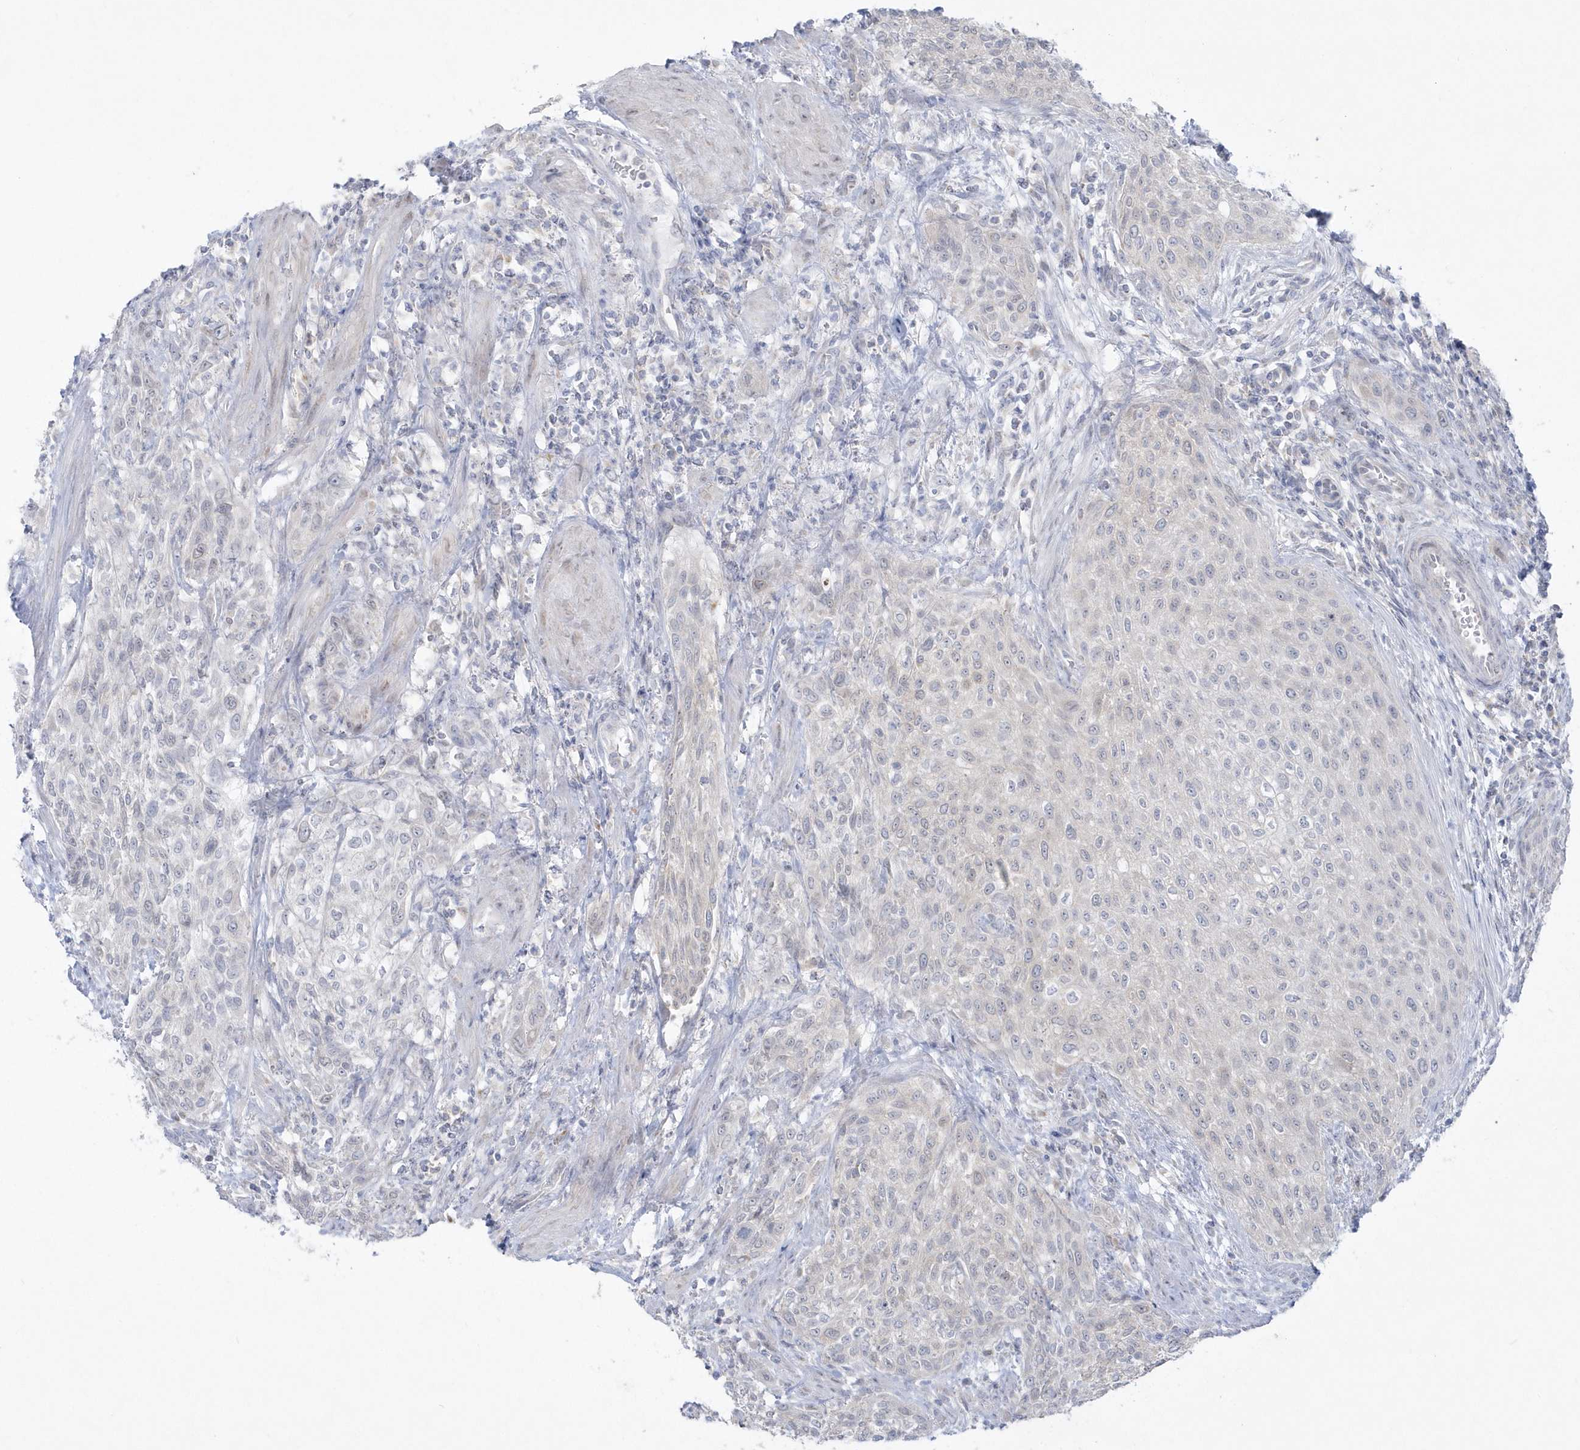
{"staining": {"intensity": "negative", "quantity": "none", "location": "none"}, "tissue": "urothelial cancer", "cell_type": "Tumor cells", "image_type": "cancer", "snomed": [{"axis": "morphology", "description": "Urothelial carcinoma, High grade"}, {"axis": "topography", "description": "Urinary bladder"}], "caption": "Tumor cells show no significant protein staining in high-grade urothelial carcinoma.", "gene": "PCBD1", "patient": {"sex": "male", "age": 35}}